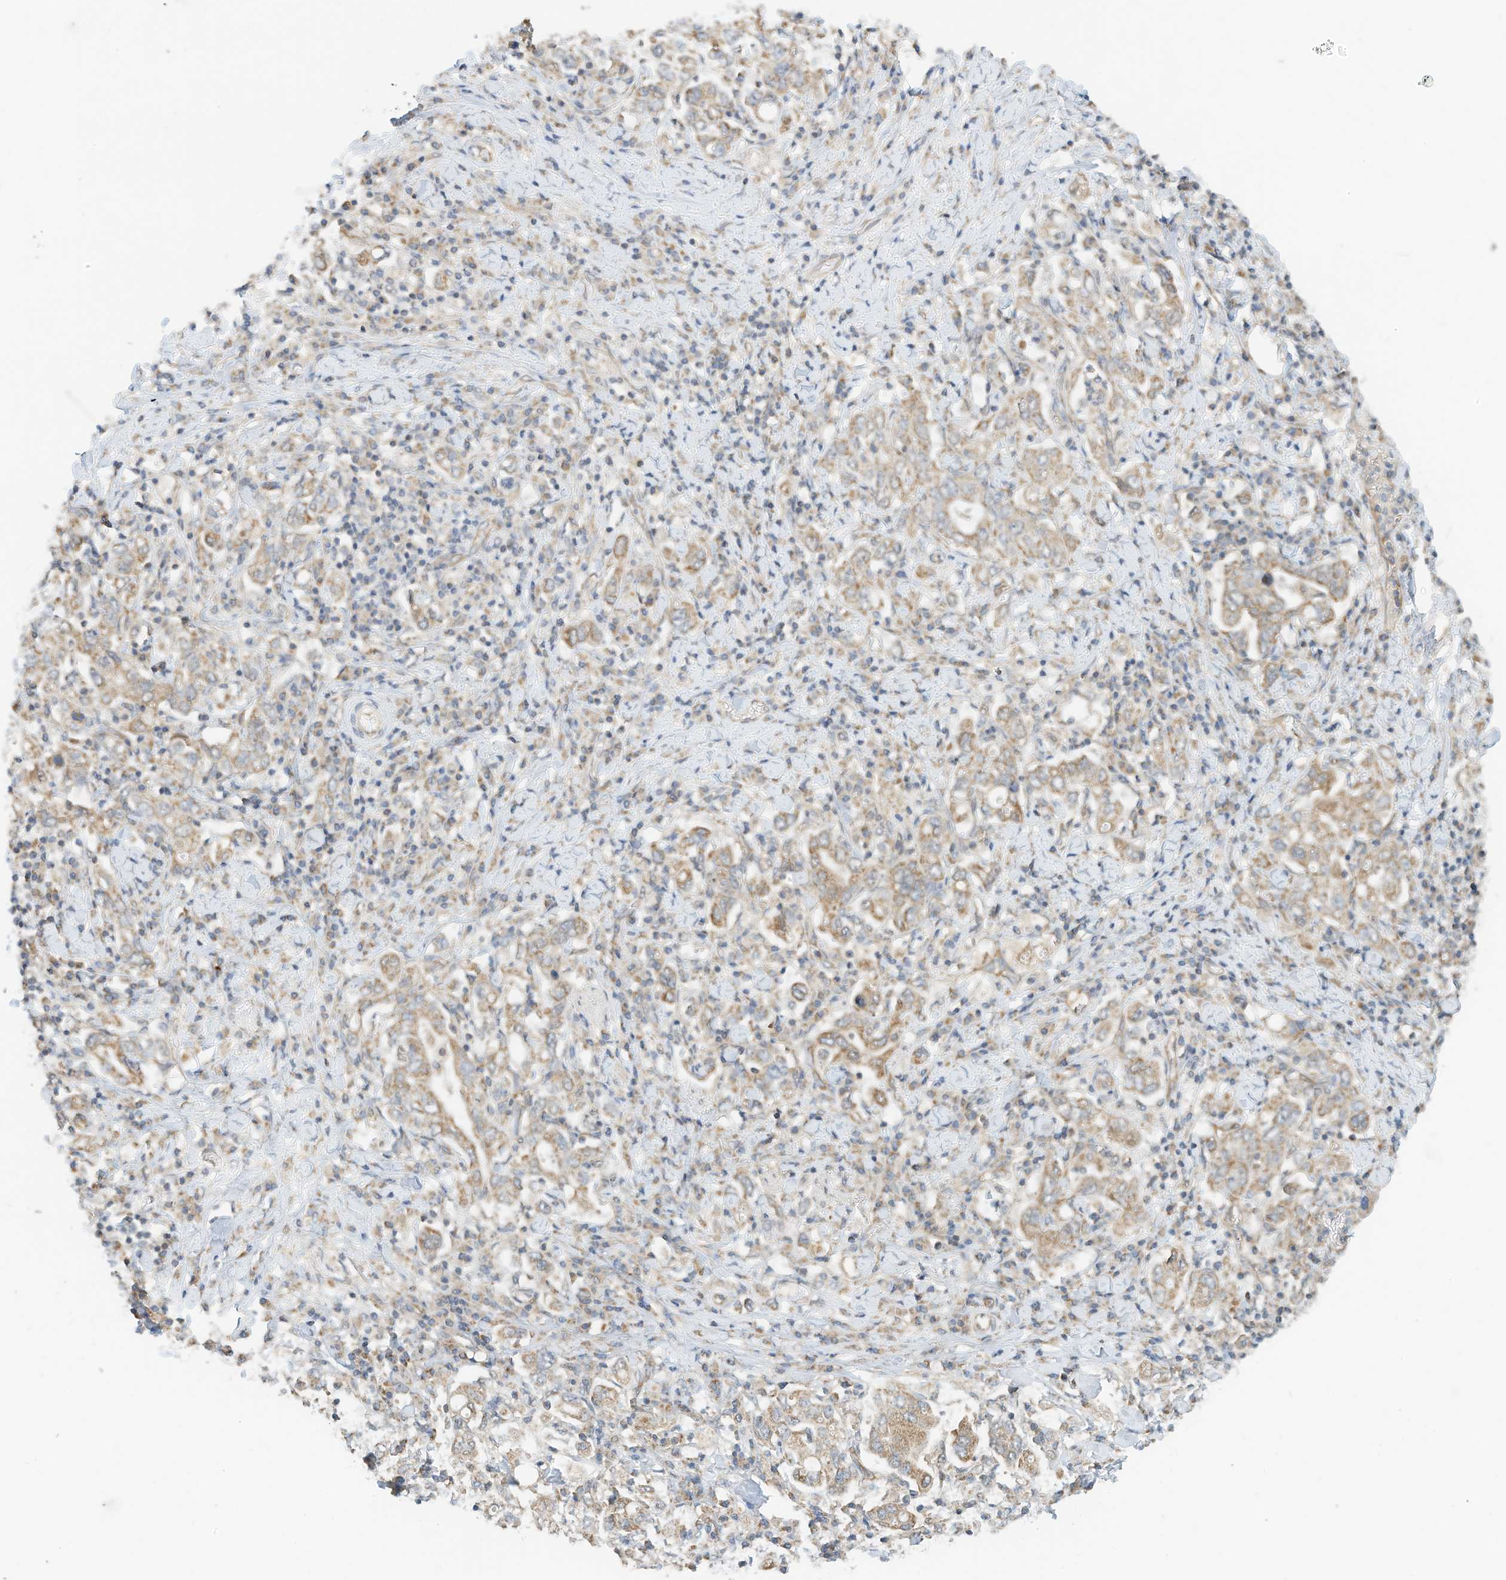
{"staining": {"intensity": "moderate", "quantity": "25%-75%", "location": "cytoplasmic/membranous"}, "tissue": "stomach cancer", "cell_type": "Tumor cells", "image_type": "cancer", "snomed": [{"axis": "morphology", "description": "Adenocarcinoma, NOS"}, {"axis": "topography", "description": "Stomach, upper"}], "caption": "Brown immunohistochemical staining in human adenocarcinoma (stomach) reveals moderate cytoplasmic/membranous staining in about 25%-75% of tumor cells.", "gene": "METTL6", "patient": {"sex": "male", "age": 62}}